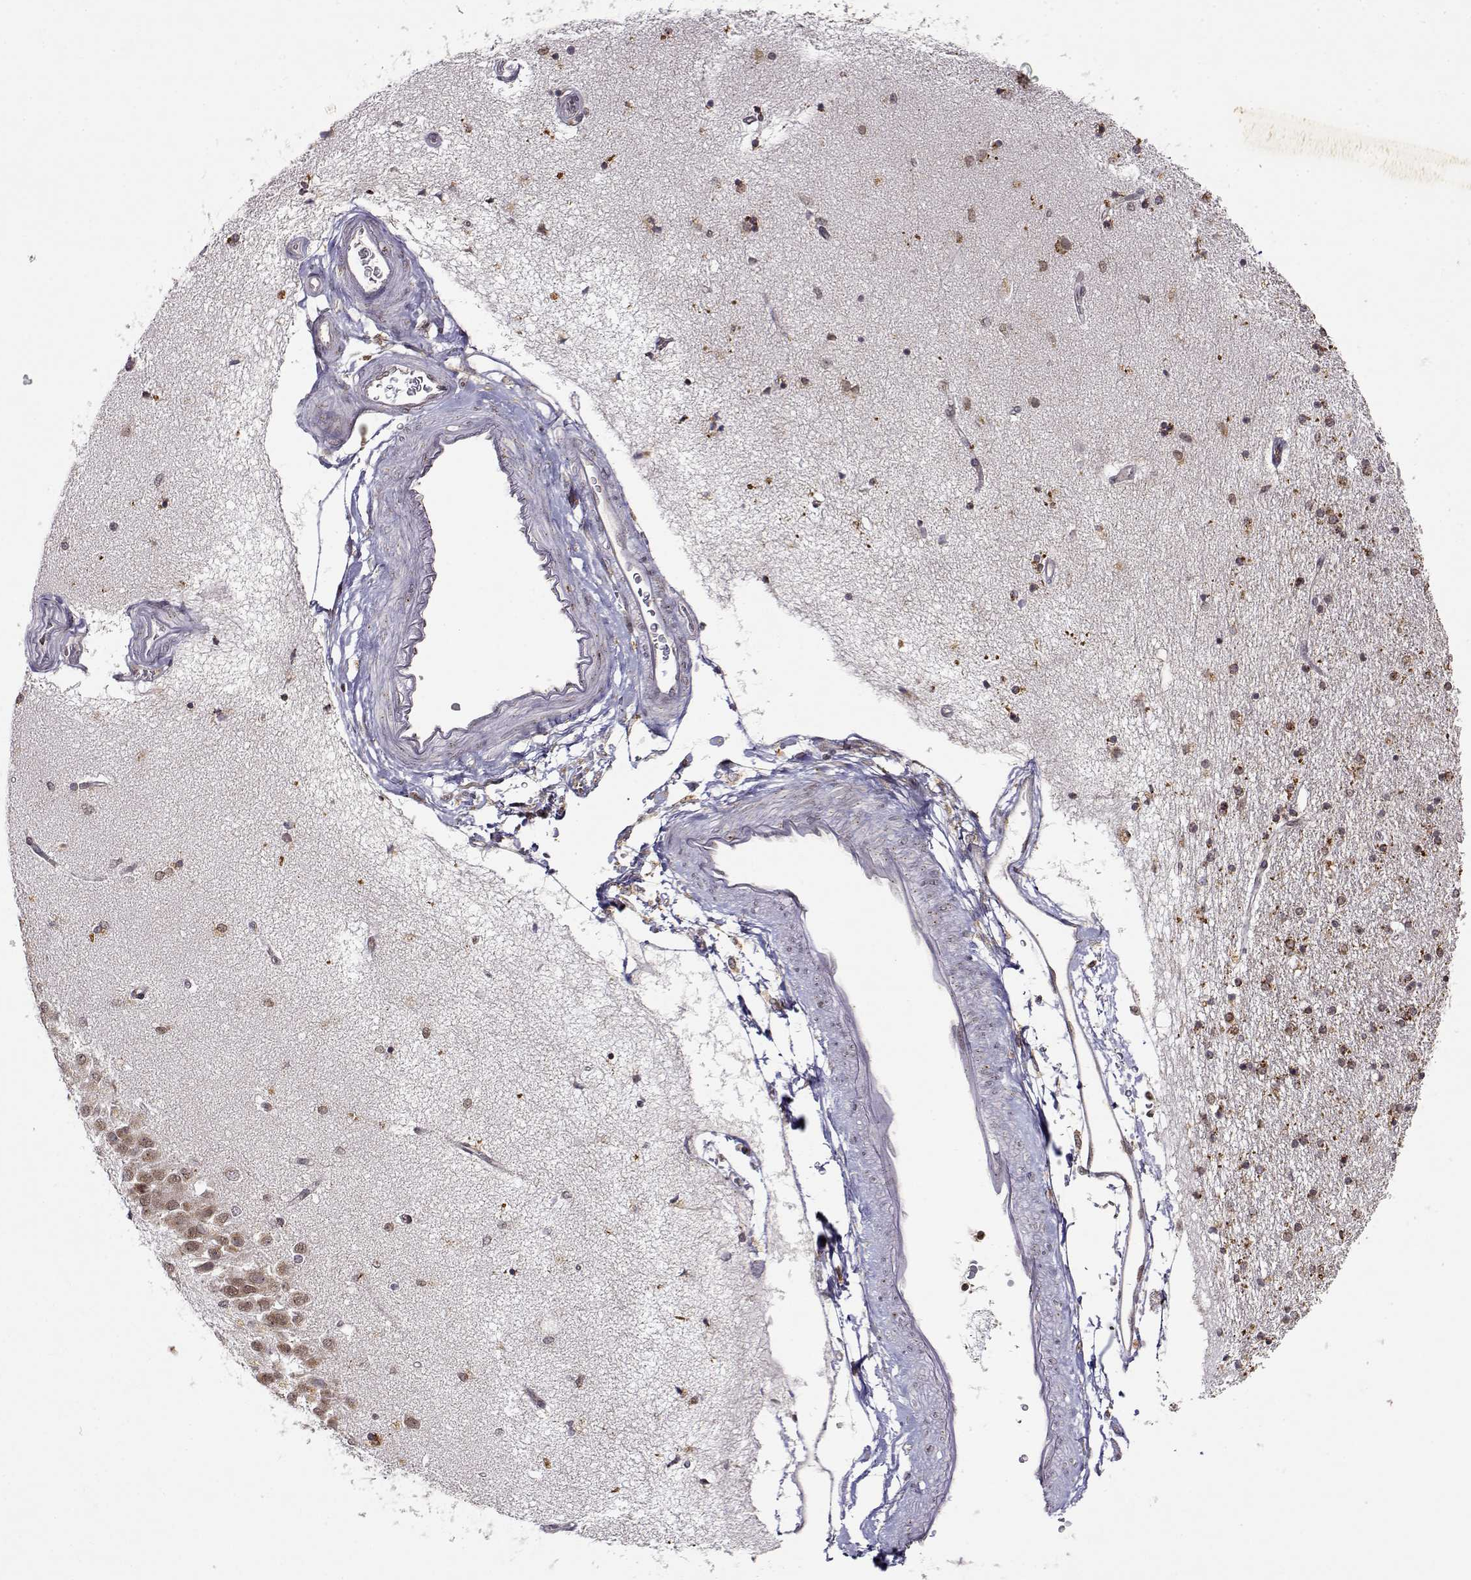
{"staining": {"intensity": "moderate", "quantity": "<25%", "location": "cytoplasmic/membranous"}, "tissue": "hippocampus", "cell_type": "Glial cells", "image_type": "normal", "snomed": [{"axis": "morphology", "description": "Normal tissue, NOS"}, {"axis": "topography", "description": "Hippocampus"}], "caption": "Immunohistochemistry (IHC) micrograph of normal human hippocampus stained for a protein (brown), which displays low levels of moderate cytoplasmic/membranous staining in about <25% of glial cells.", "gene": "RNF13", "patient": {"sex": "female", "age": 54}}